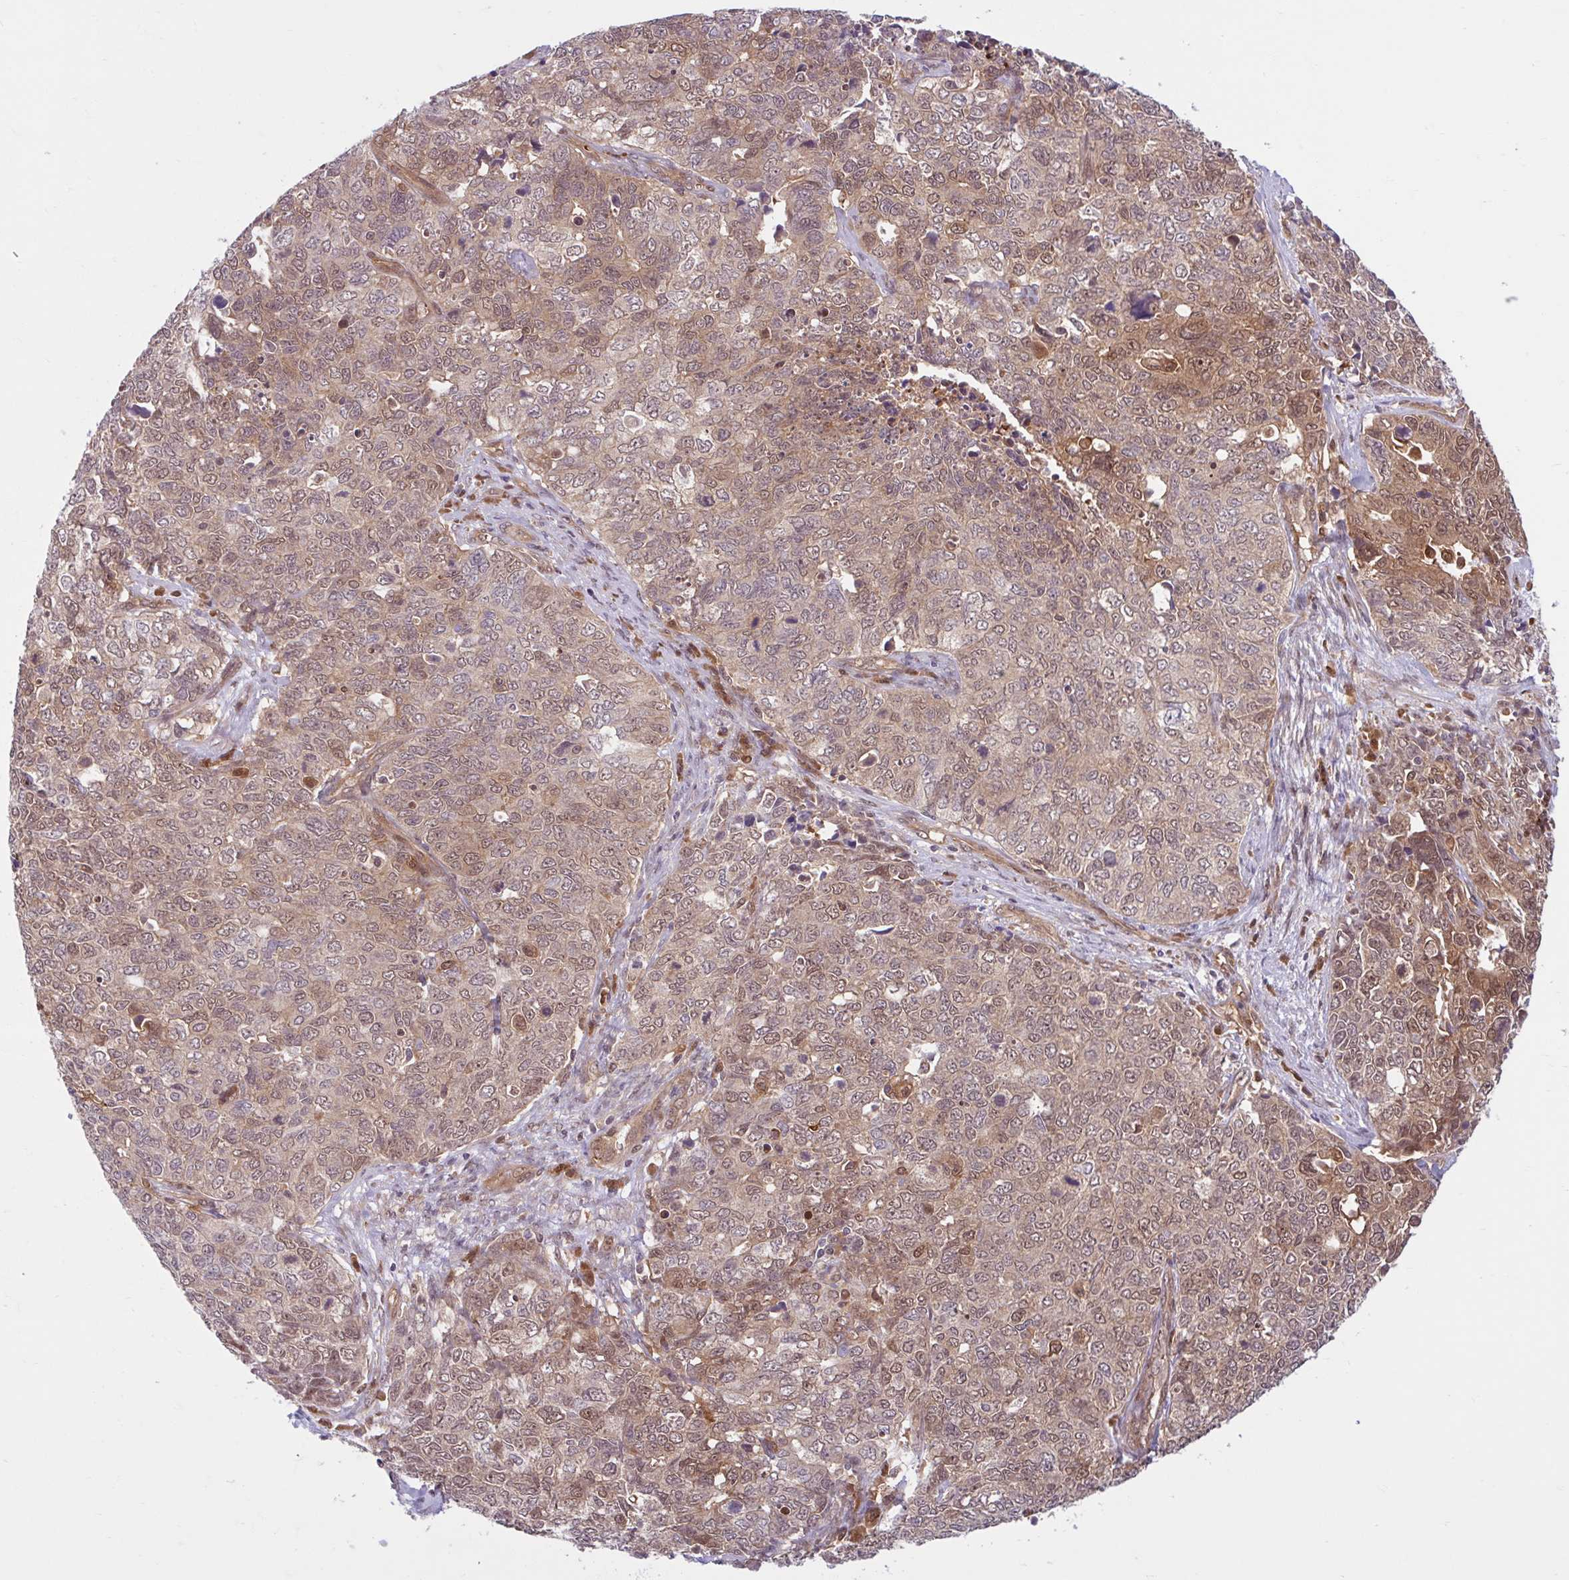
{"staining": {"intensity": "weak", "quantity": "25%-75%", "location": "cytoplasmic/membranous,nuclear"}, "tissue": "cervical cancer", "cell_type": "Tumor cells", "image_type": "cancer", "snomed": [{"axis": "morphology", "description": "Adenocarcinoma, NOS"}, {"axis": "topography", "description": "Cervix"}], "caption": "Protein expression analysis of cervical cancer demonstrates weak cytoplasmic/membranous and nuclear expression in approximately 25%-75% of tumor cells. (IHC, brightfield microscopy, high magnification).", "gene": "HMBS", "patient": {"sex": "female", "age": 63}}